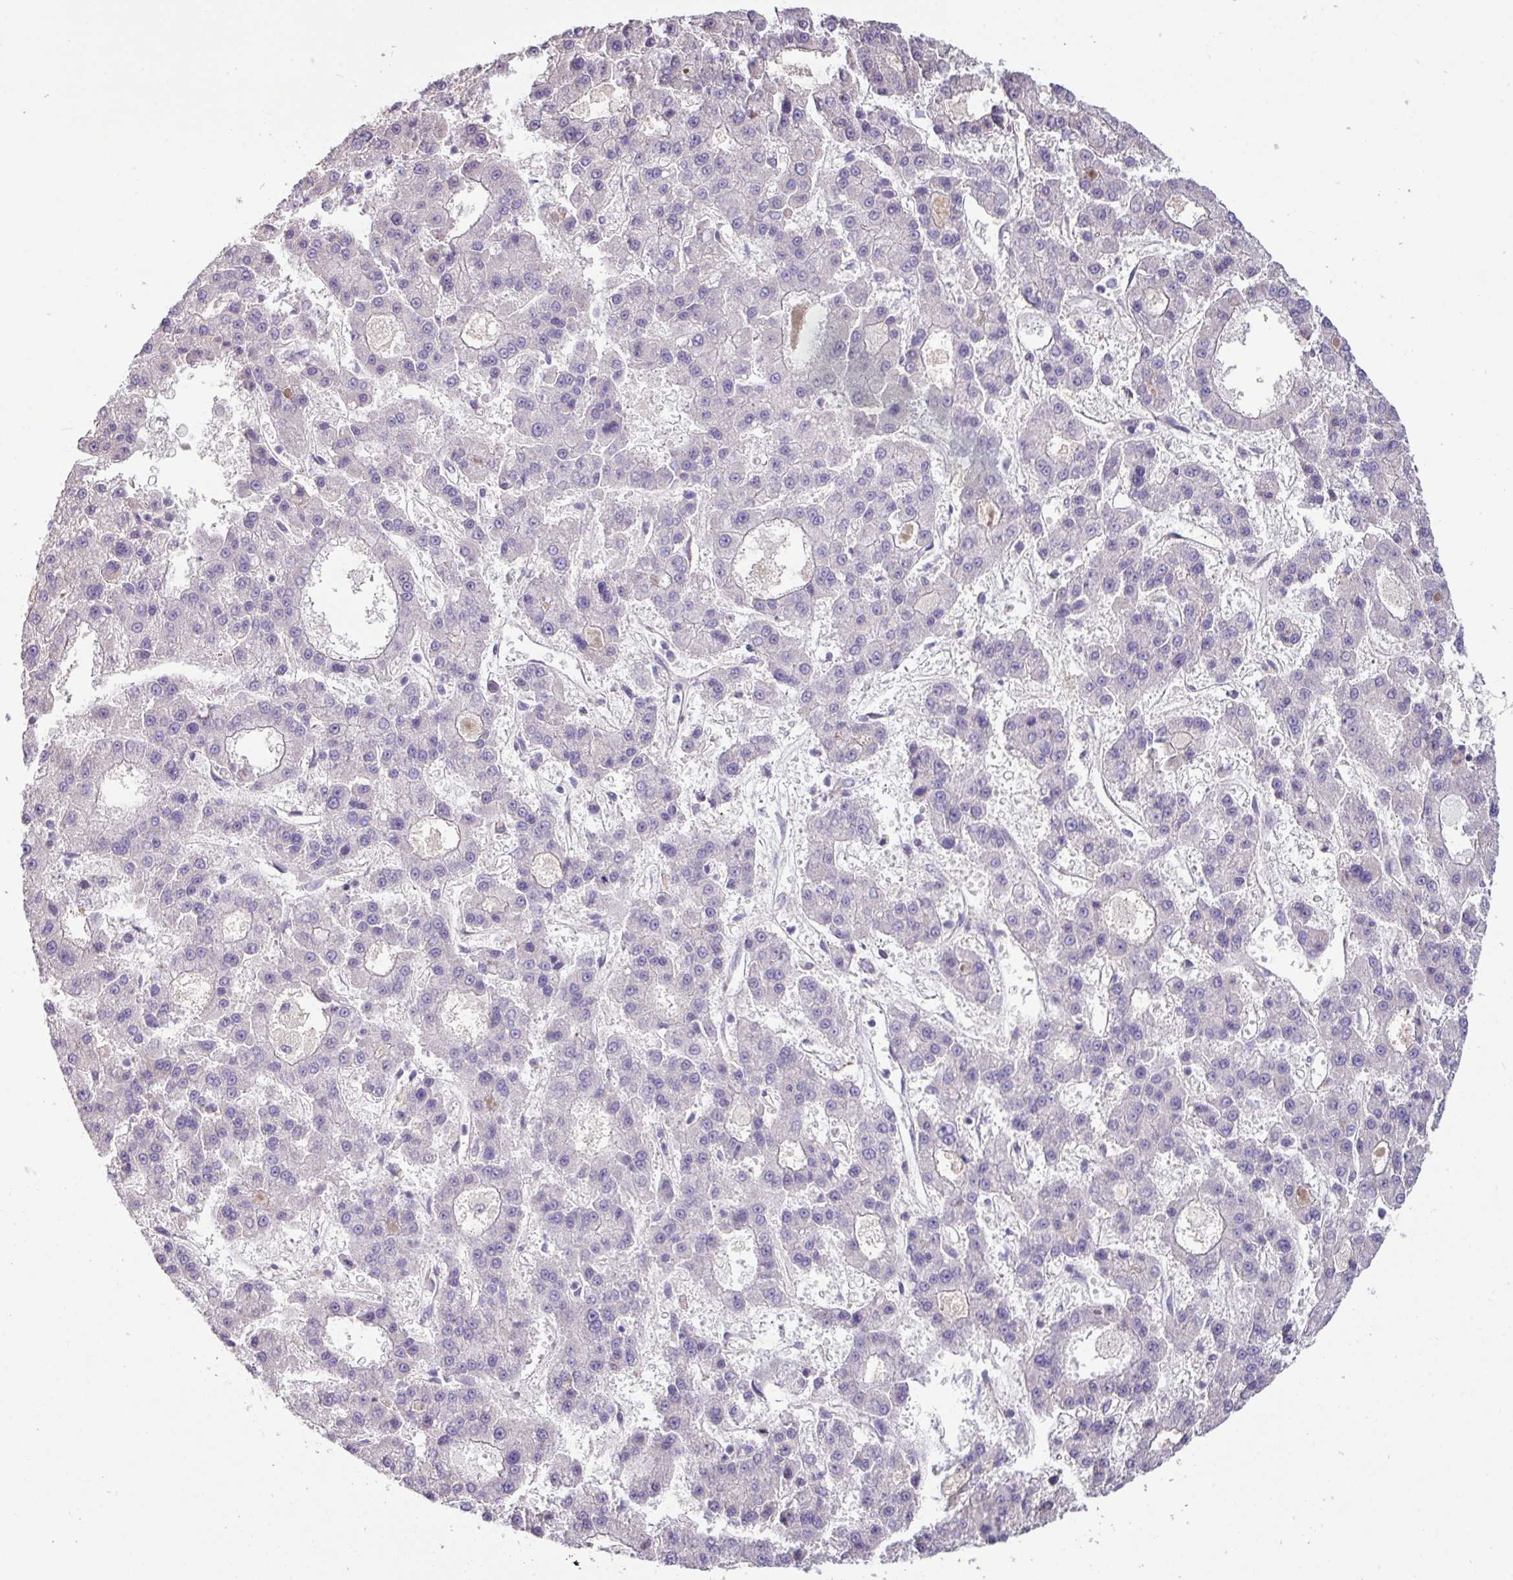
{"staining": {"intensity": "negative", "quantity": "none", "location": "none"}, "tissue": "liver cancer", "cell_type": "Tumor cells", "image_type": "cancer", "snomed": [{"axis": "morphology", "description": "Carcinoma, Hepatocellular, NOS"}, {"axis": "topography", "description": "Liver"}], "caption": "The immunohistochemistry photomicrograph has no significant staining in tumor cells of liver cancer (hepatocellular carcinoma) tissue.", "gene": "IRGC", "patient": {"sex": "male", "age": 70}}